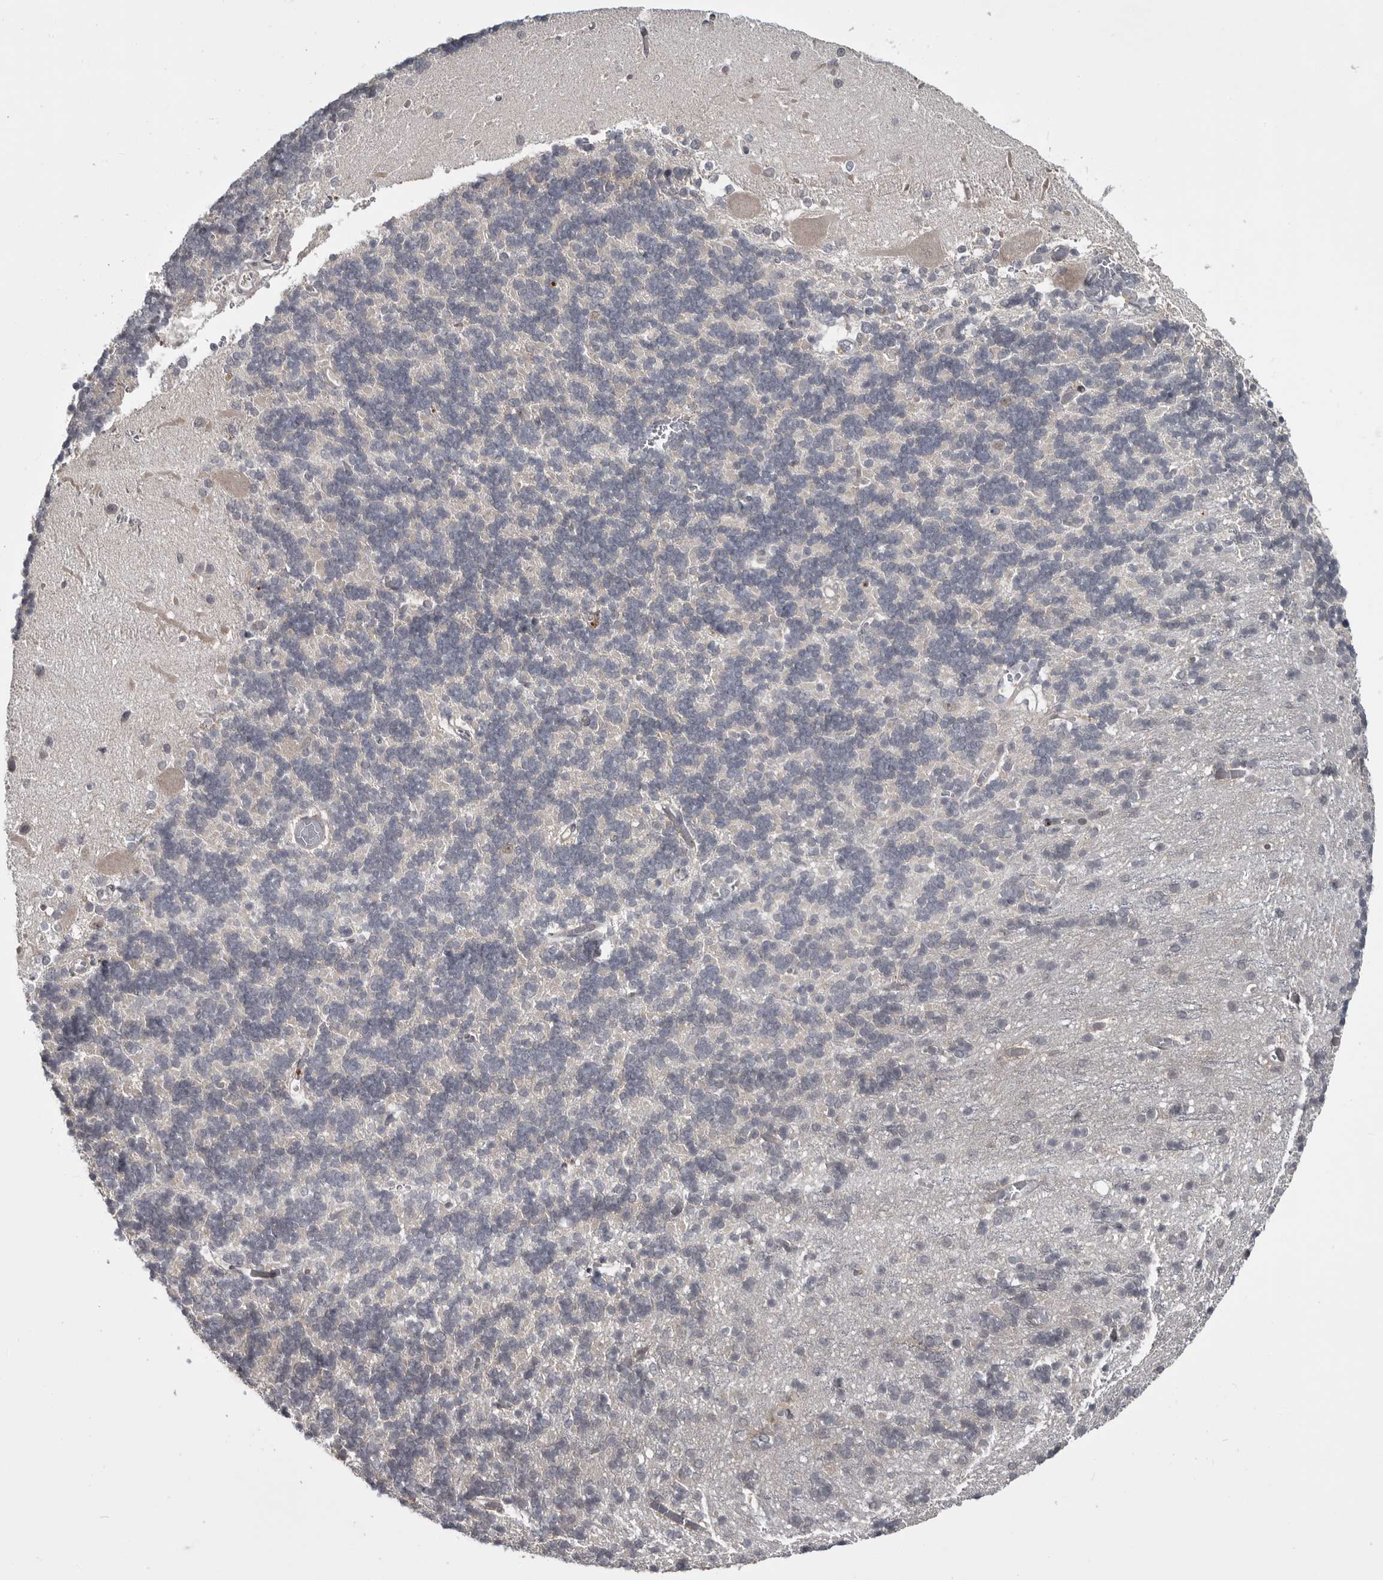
{"staining": {"intensity": "negative", "quantity": "none", "location": "none"}, "tissue": "cerebellum", "cell_type": "Cells in granular layer", "image_type": "normal", "snomed": [{"axis": "morphology", "description": "Normal tissue, NOS"}, {"axis": "topography", "description": "Cerebellum"}], "caption": "An immunohistochemistry micrograph of unremarkable cerebellum is shown. There is no staining in cells in granular layer of cerebellum. (DAB (3,3'-diaminobenzidine) IHC visualized using brightfield microscopy, high magnification).", "gene": "ZNF277", "patient": {"sex": "male", "age": 37}}